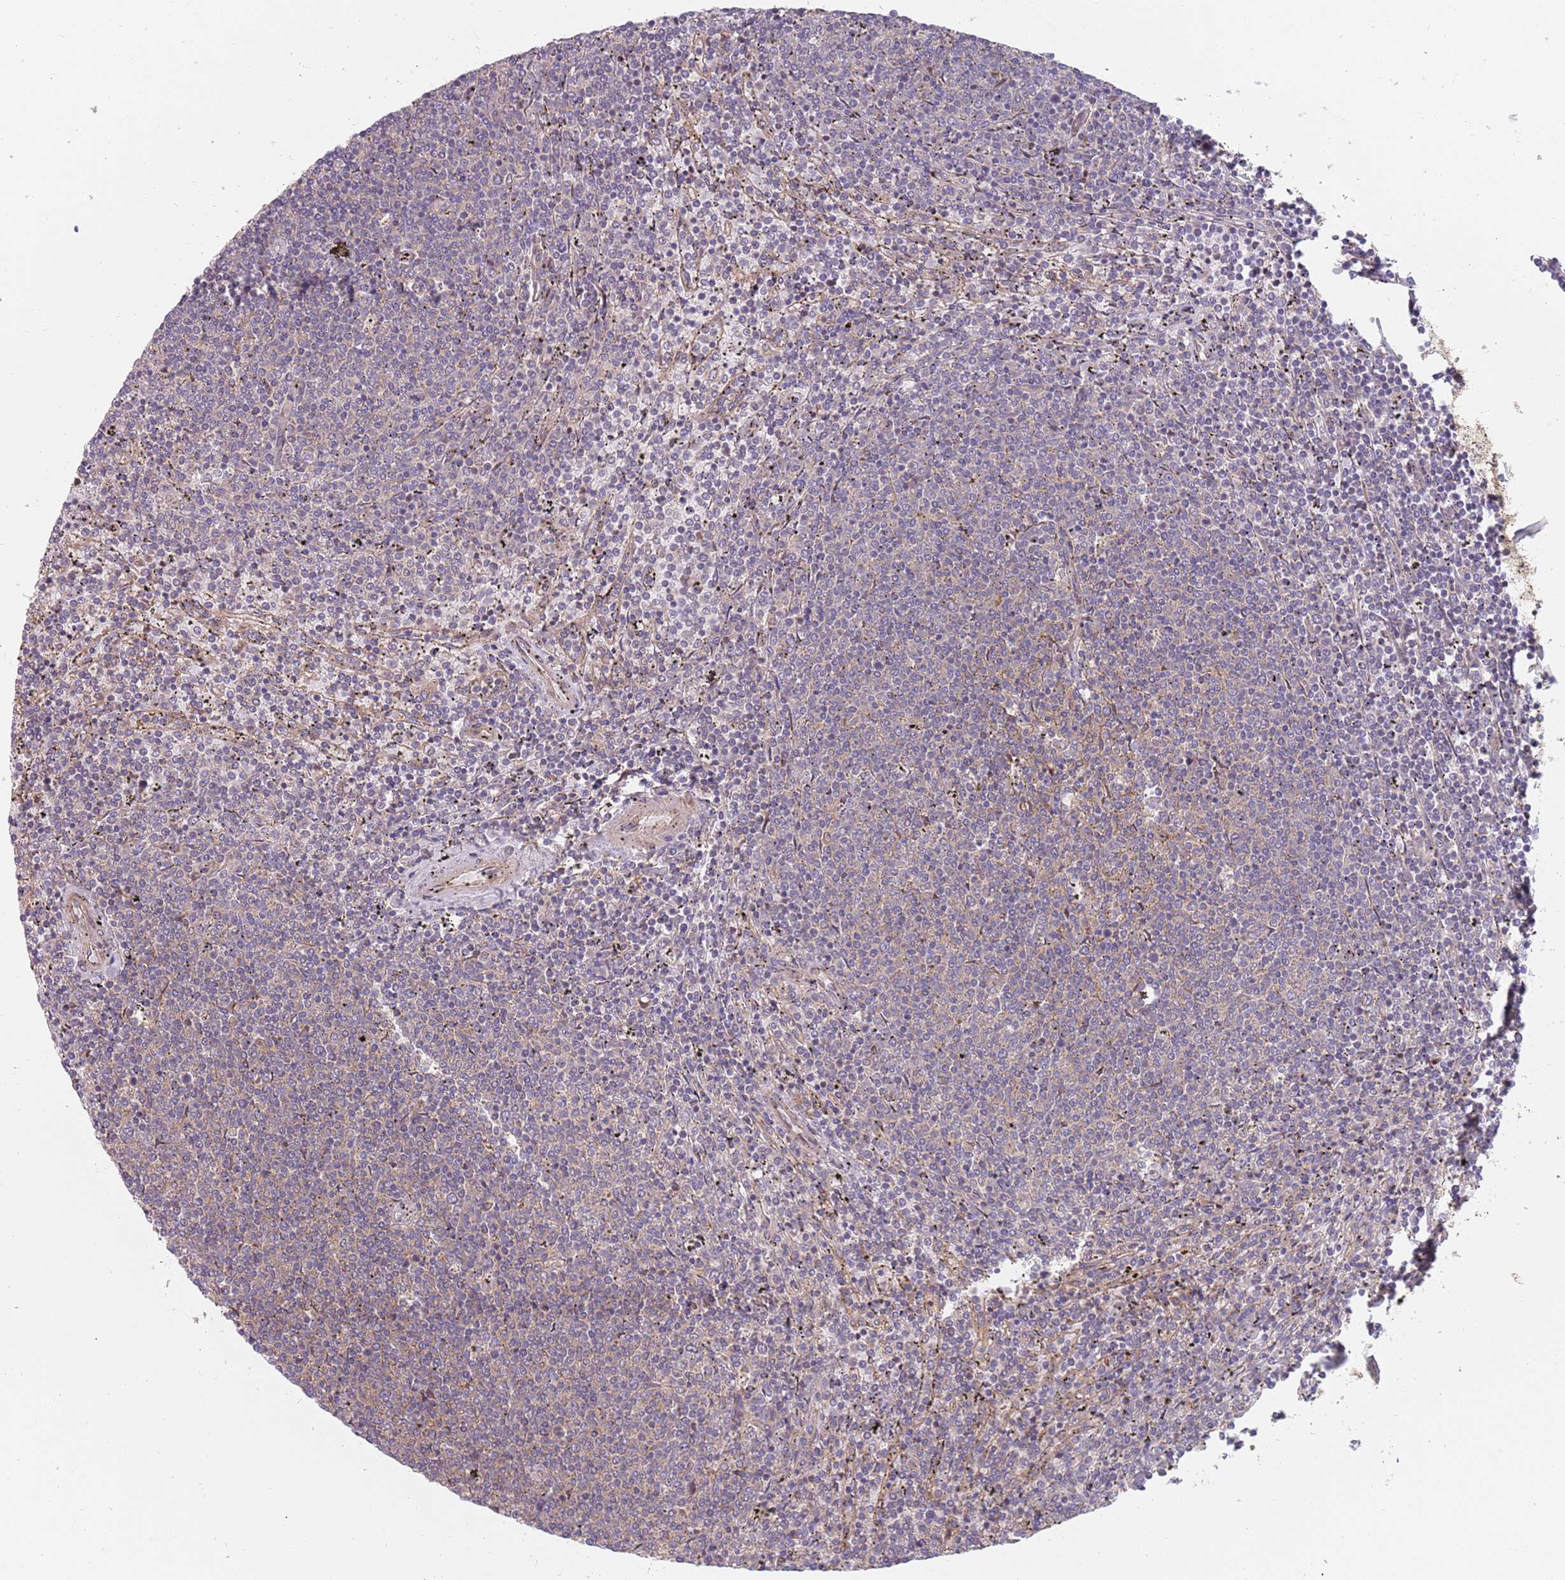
{"staining": {"intensity": "negative", "quantity": "none", "location": "none"}, "tissue": "lymphoma", "cell_type": "Tumor cells", "image_type": "cancer", "snomed": [{"axis": "morphology", "description": "Malignant lymphoma, non-Hodgkin's type, Low grade"}, {"axis": "topography", "description": "Spleen"}], "caption": "High magnification brightfield microscopy of malignant lymphoma, non-Hodgkin's type (low-grade) stained with DAB (brown) and counterstained with hematoxylin (blue): tumor cells show no significant staining. (DAB (3,3'-diaminobenzidine) IHC, high magnification).", "gene": "SPDL1", "patient": {"sex": "female", "age": 50}}